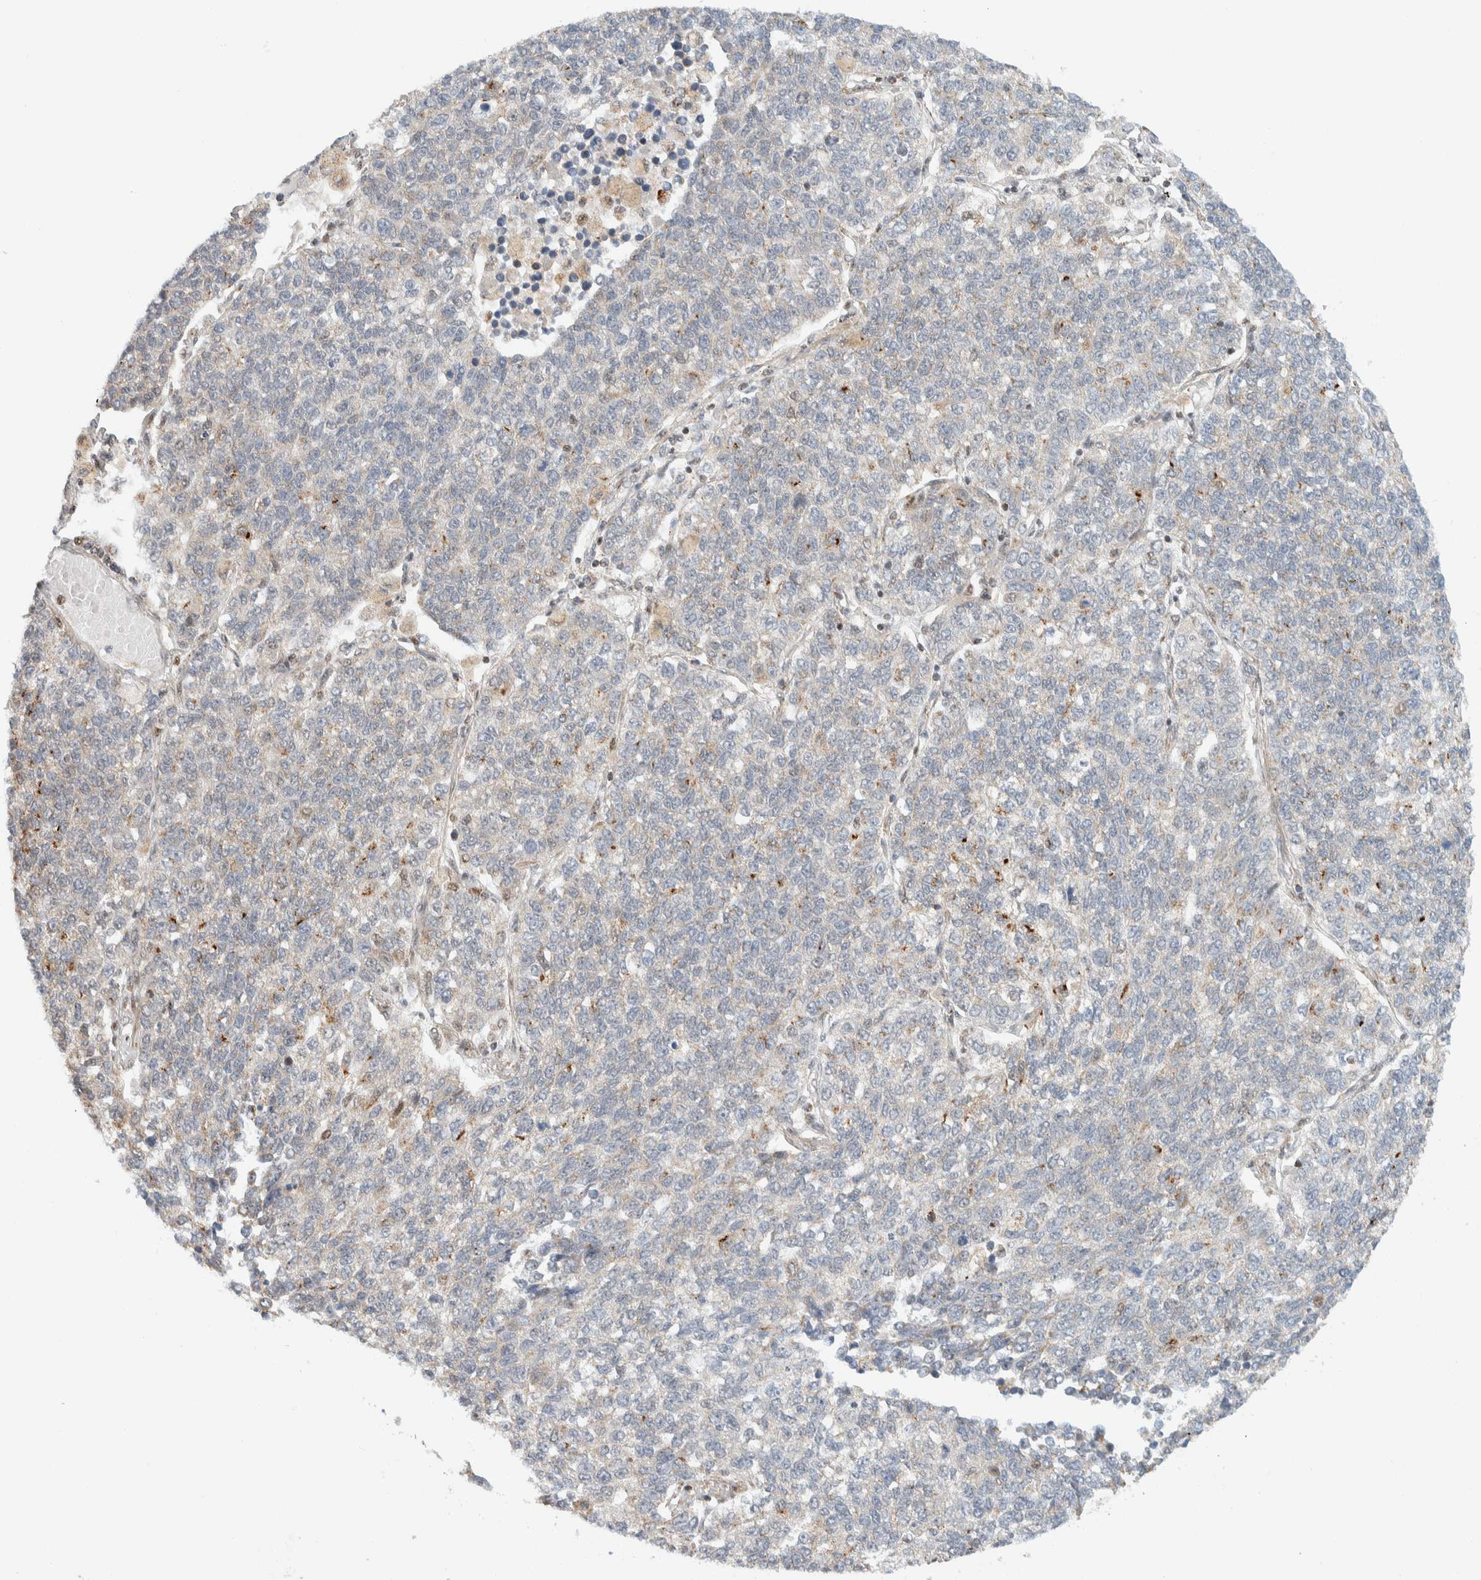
{"staining": {"intensity": "weak", "quantity": "<25%", "location": "cytoplasmic/membranous"}, "tissue": "lung cancer", "cell_type": "Tumor cells", "image_type": "cancer", "snomed": [{"axis": "morphology", "description": "Adenocarcinoma, NOS"}, {"axis": "topography", "description": "Lung"}], "caption": "Tumor cells are negative for protein expression in human adenocarcinoma (lung). (Brightfield microscopy of DAB immunohistochemistry at high magnification).", "gene": "TSPAN32", "patient": {"sex": "male", "age": 49}}